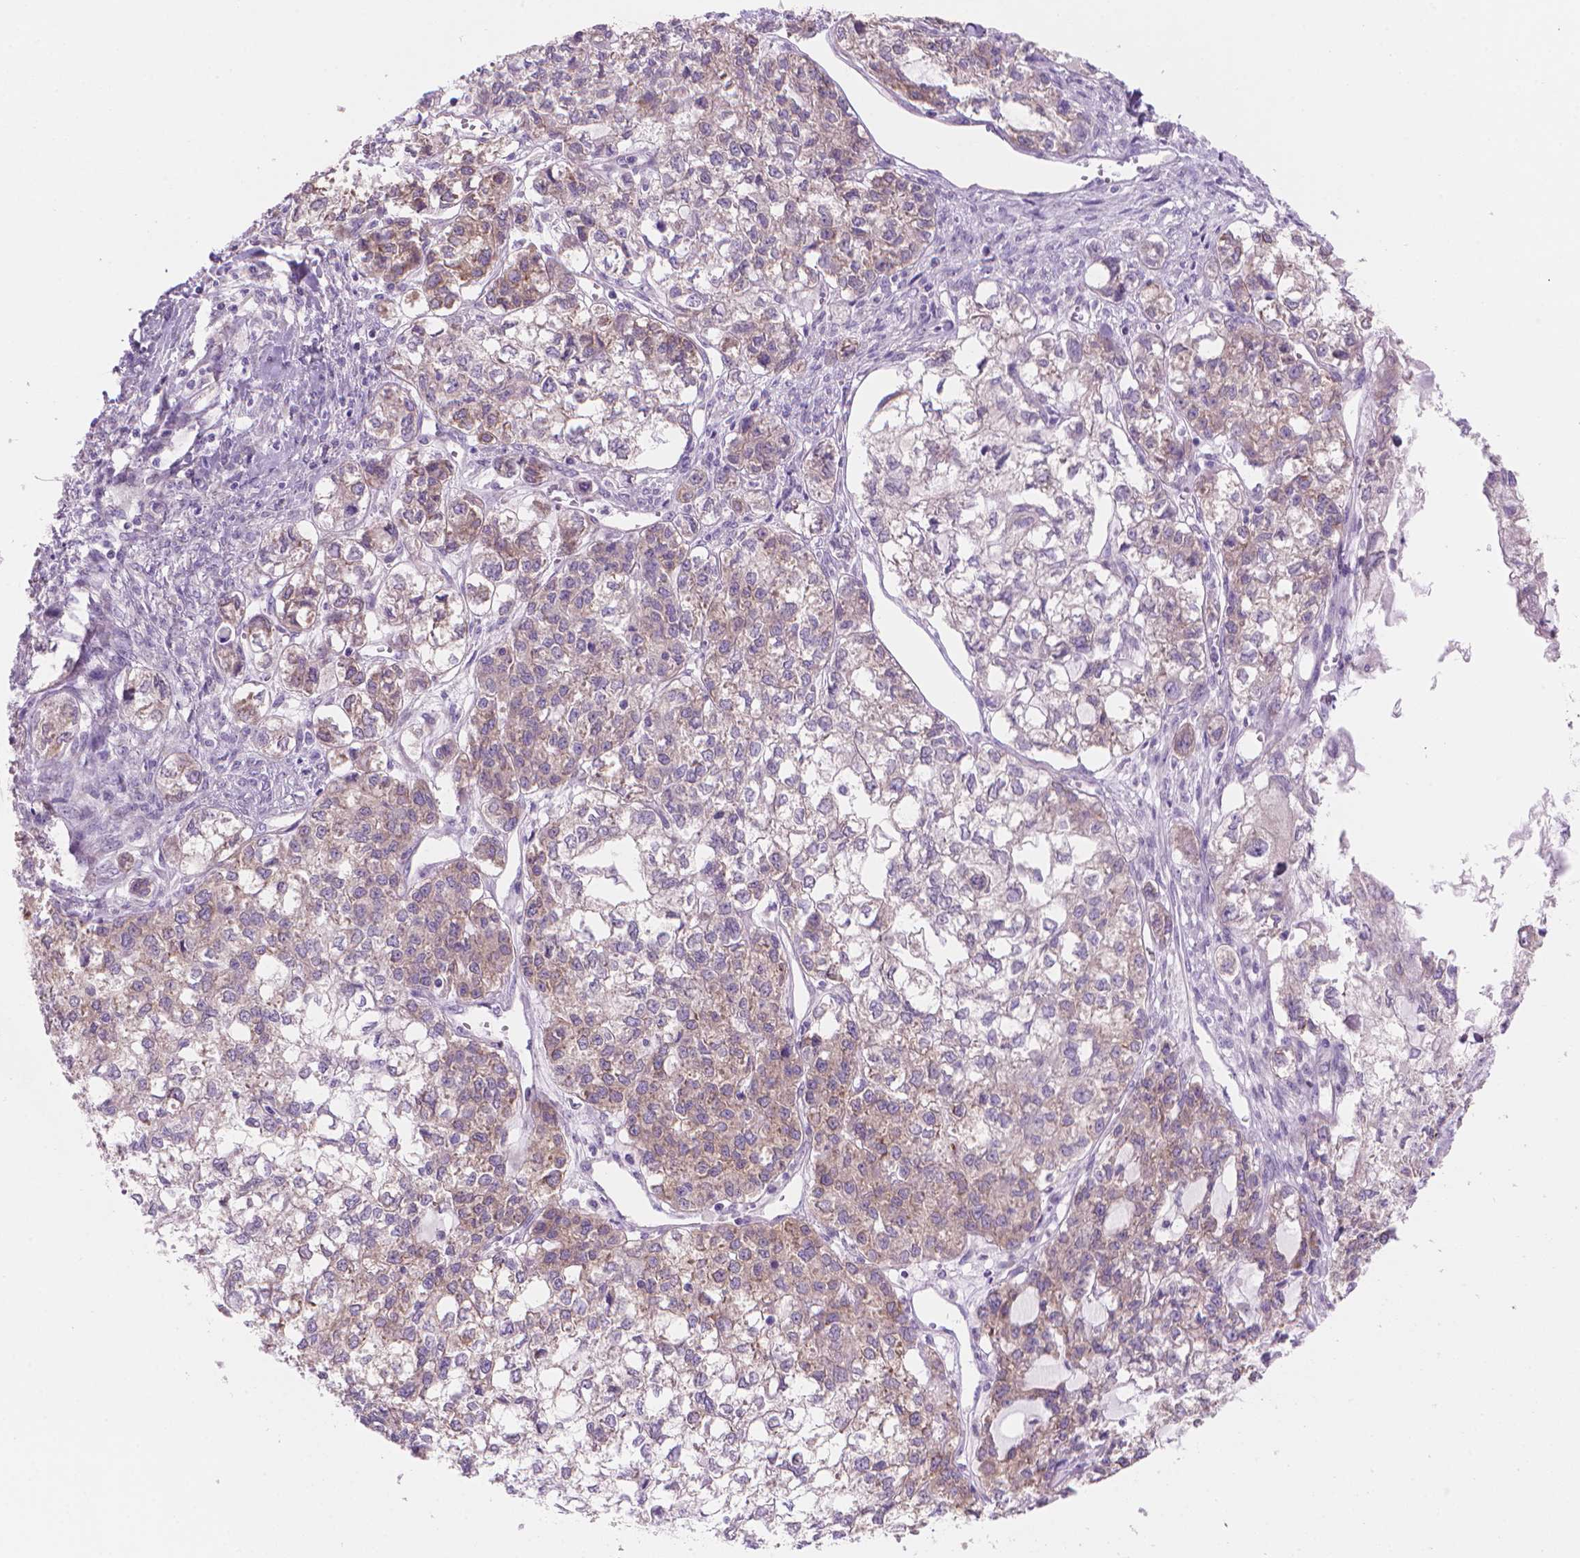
{"staining": {"intensity": "weak", "quantity": "25%-75%", "location": "cytoplasmic/membranous"}, "tissue": "ovarian cancer", "cell_type": "Tumor cells", "image_type": "cancer", "snomed": [{"axis": "morphology", "description": "Carcinoma, endometroid"}, {"axis": "topography", "description": "Ovary"}], "caption": "Immunohistochemical staining of human ovarian cancer displays low levels of weak cytoplasmic/membranous positivity in approximately 25%-75% of tumor cells.", "gene": "ENSG00000187186", "patient": {"sex": "female", "age": 64}}